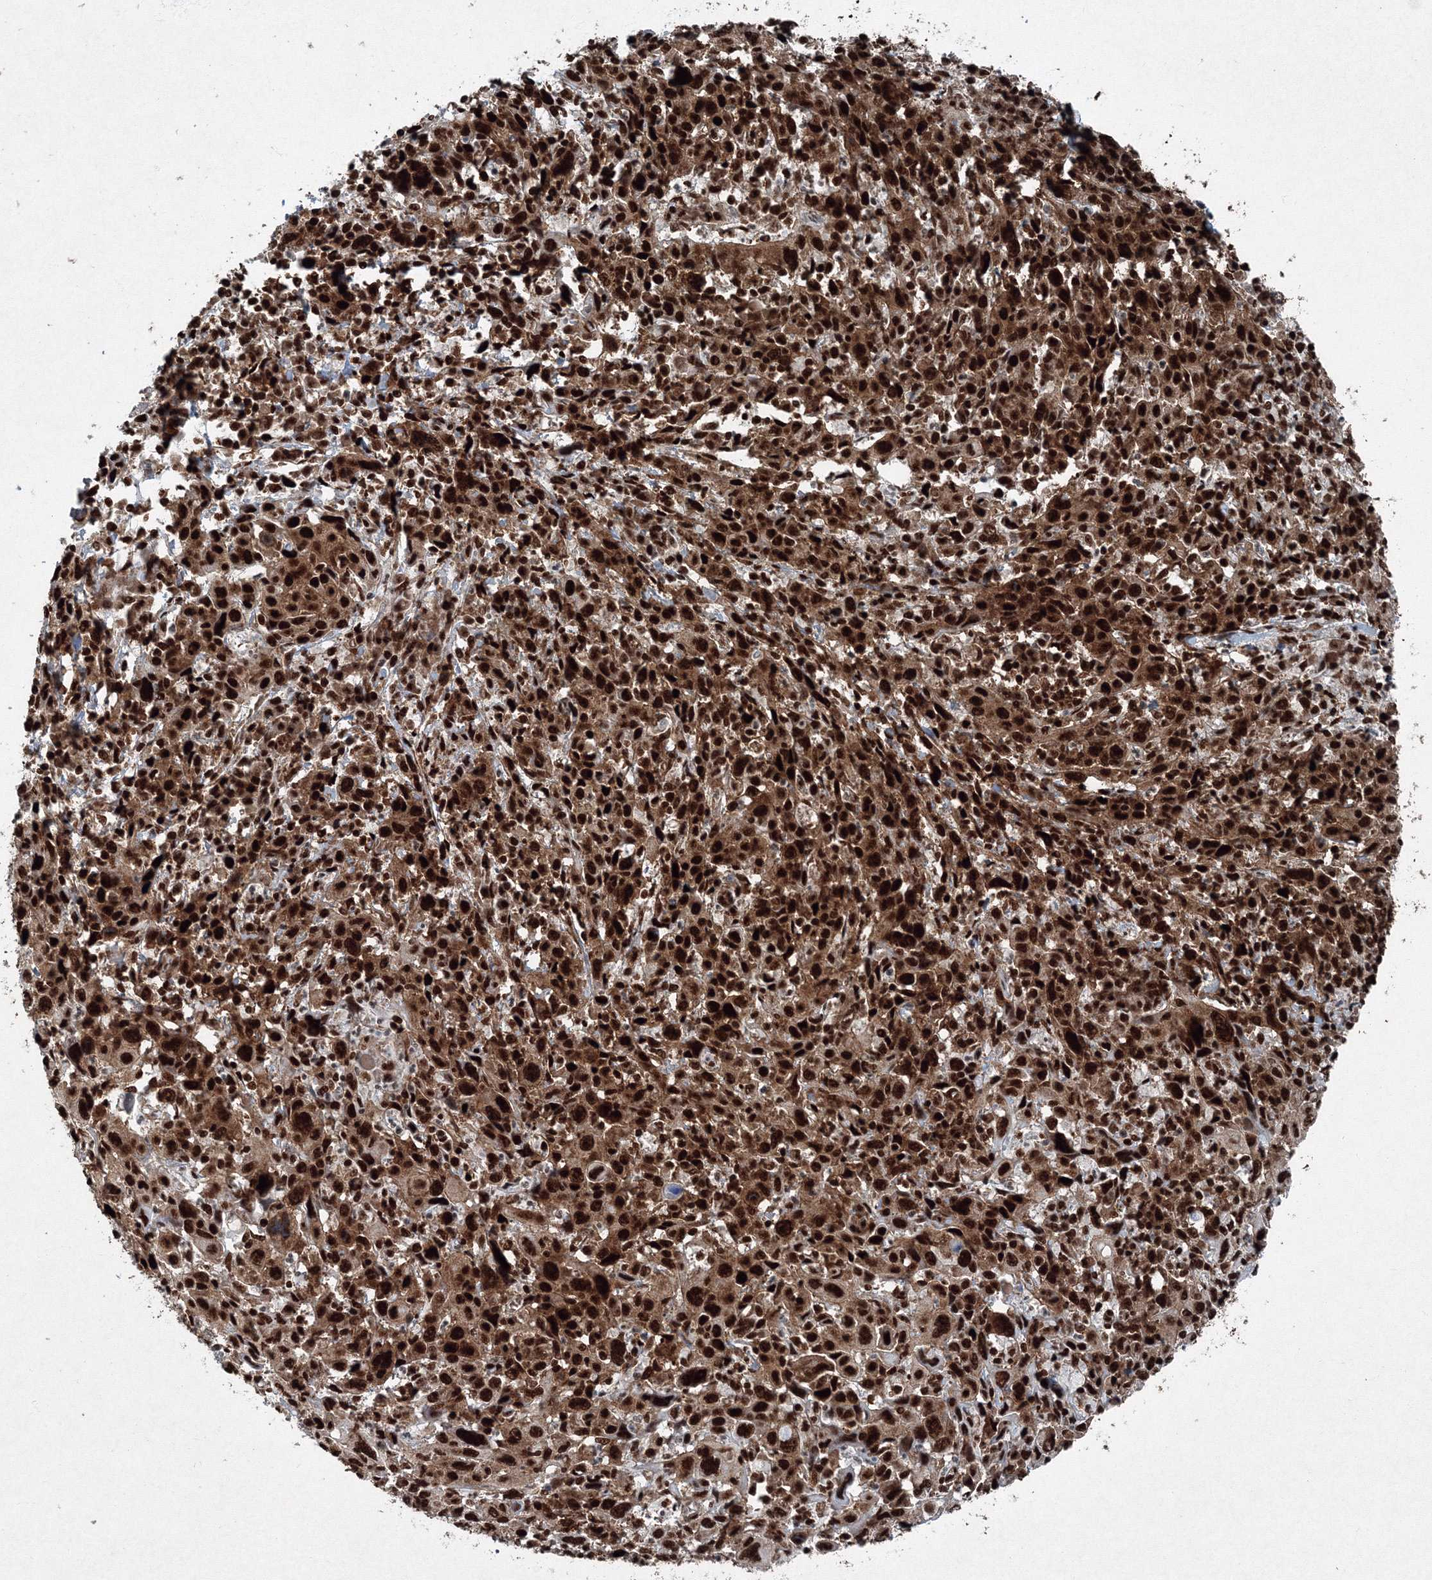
{"staining": {"intensity": "strong", "quantity": ">75%", "location": "nuclear"}, "tissue": "cervical cancer", "cell_type": "Tumor cells", "image_type": "cancer", "snomed": [{"axis": "morphology", "description": "Squamous cell carcinoma, NOS"}, {"axis": "topography", "description": "Cervix"}], "caption": "Immunohistochemistry (DAB) staining of human cervical cancer (squamous cell carcinoma) exhibits strong nuclear protein staining in about >75% of tumor cells.", "gene": "SNRPC", "patient": {"sex": "female", "age": 46}}